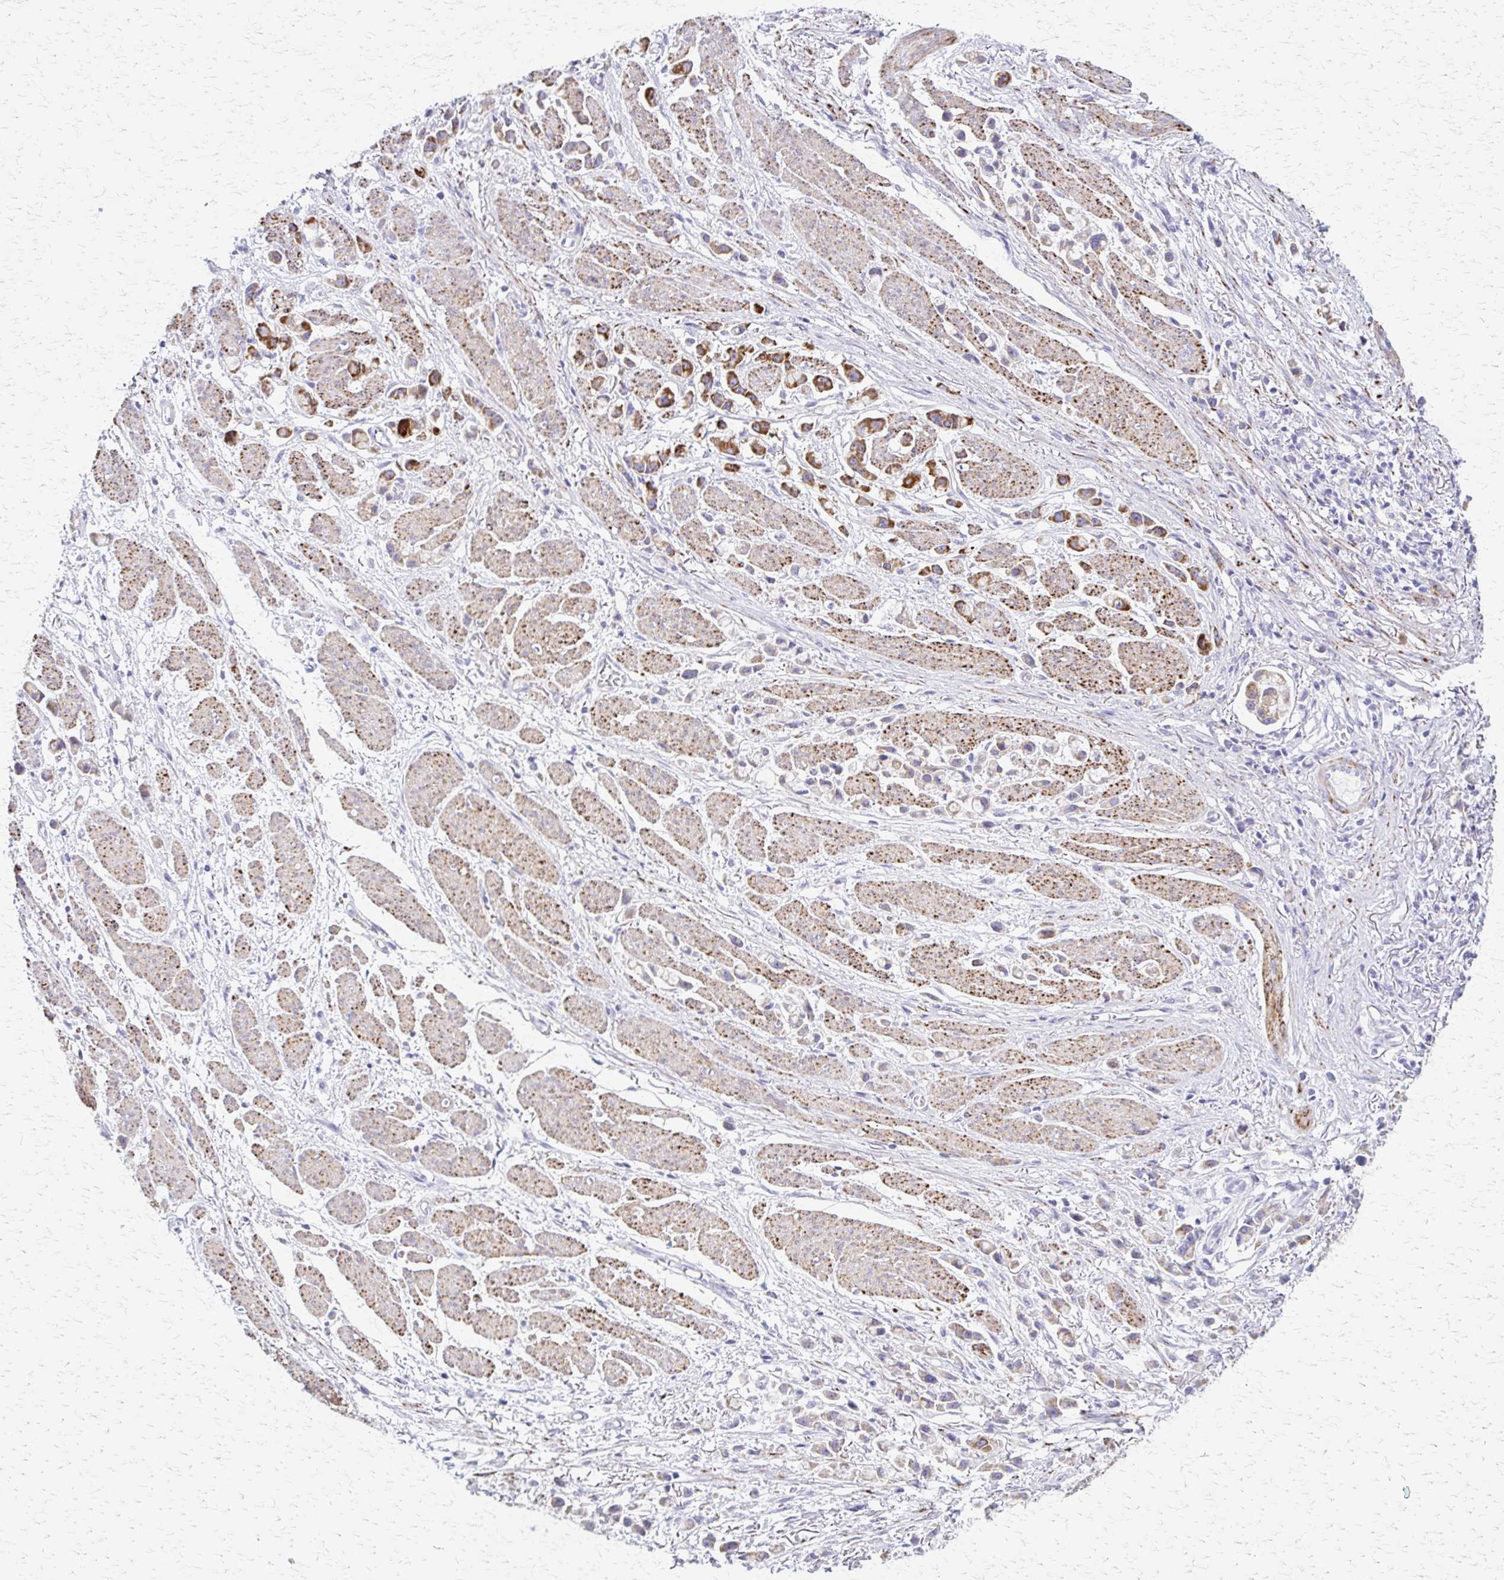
{"staining": {"intensity": "strong", "quantity": "<25%", "location": "cytoplasmic/membranous"}, "tissue": "stomach cancer", "cell_type": "Tumor cells", "image_type": "cancer", "snomed": [{"axis": "morphology", "description": "Adenocarcinoma, NOS"}, {"axis": "topography", "description": "Stomach"}], "caption": "Strong cytoplasmic/membranous protein positivity is identified in approximately <25% of tumor cells in stomach adenocarcinoma.", "gene": "ZSCAN5B", "patient": {"sex": "female", "age": 81}}